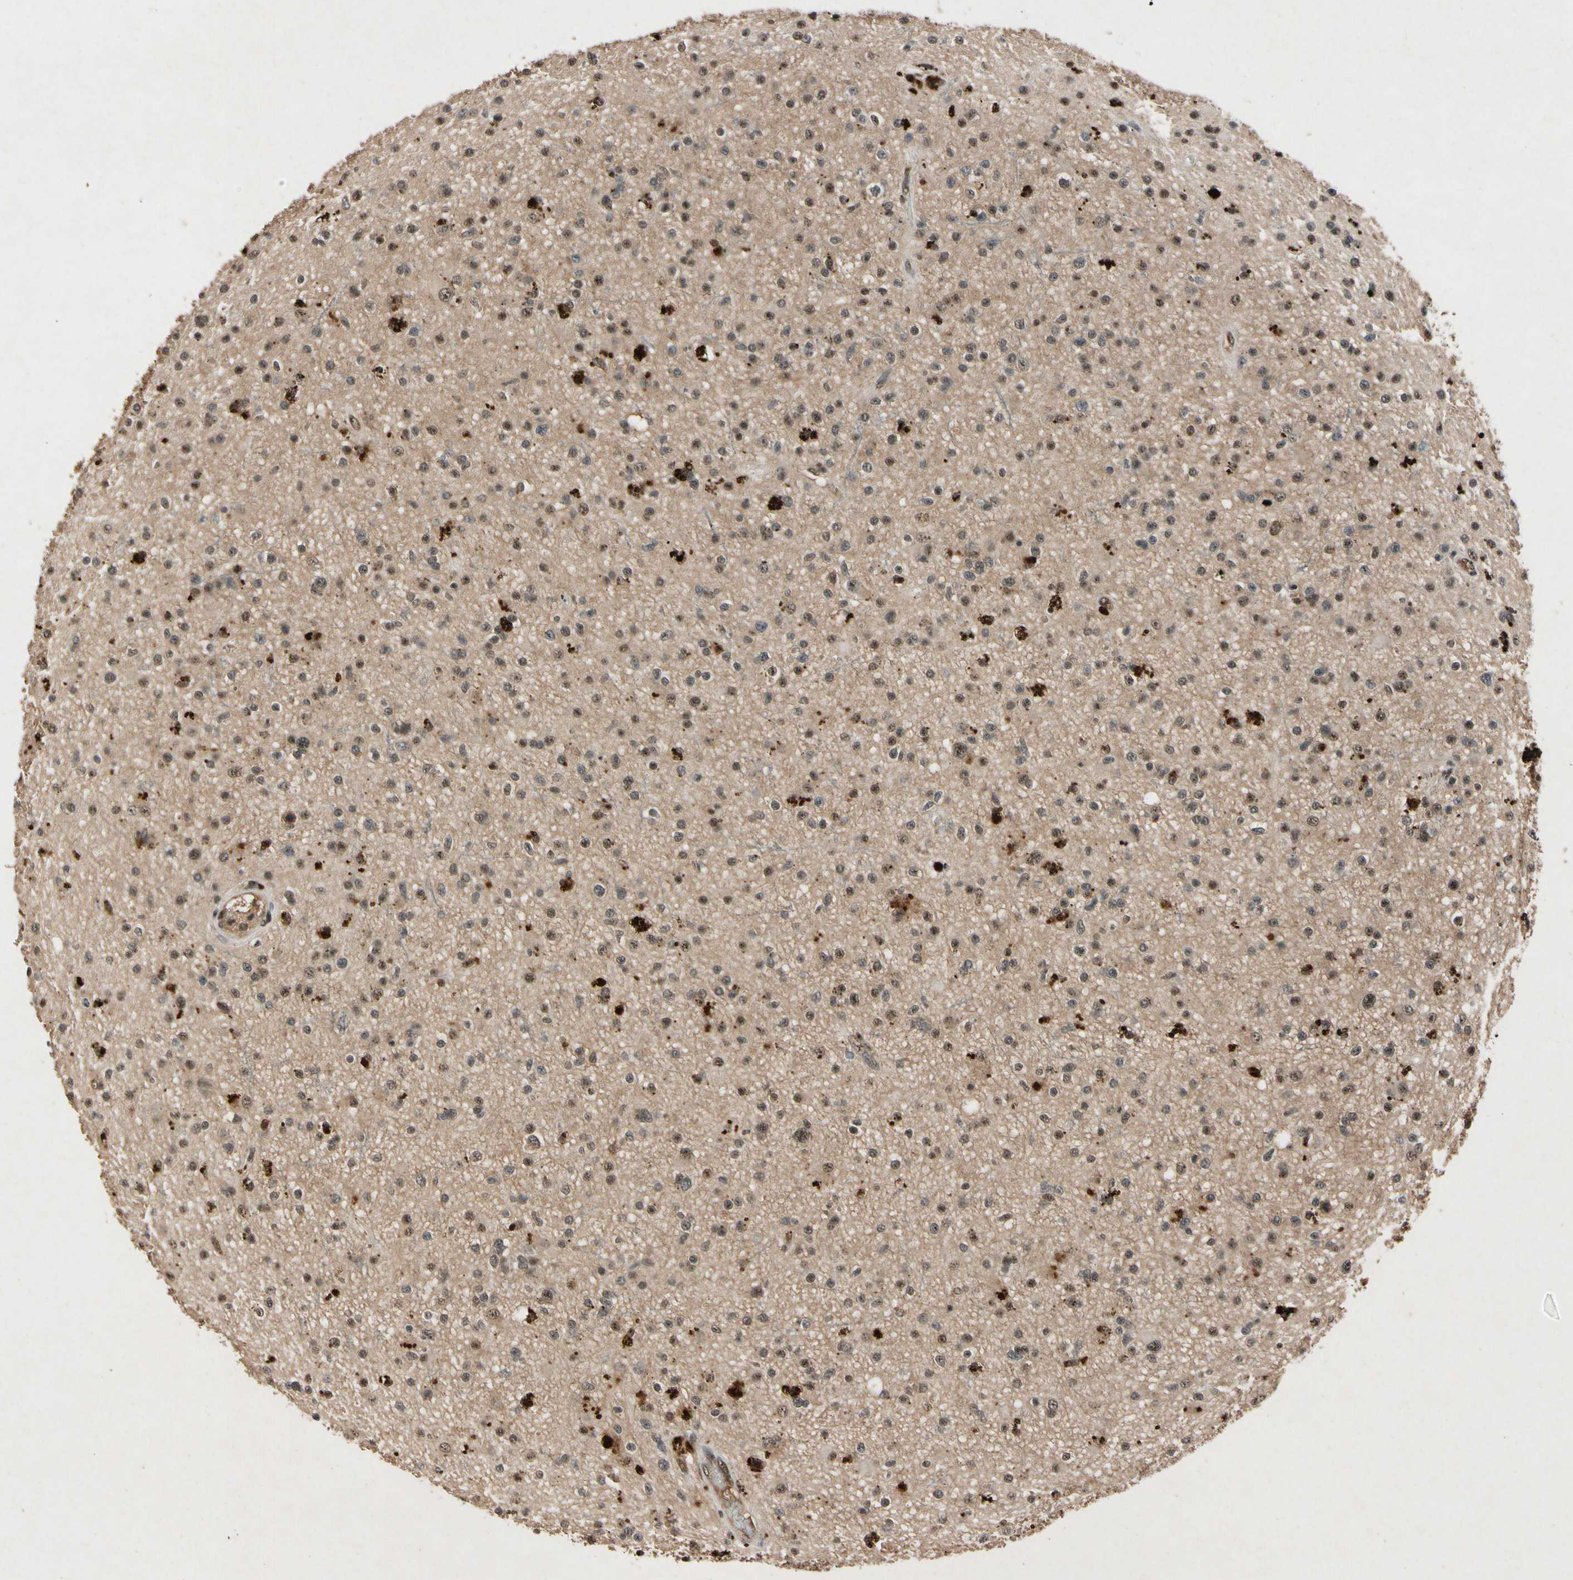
{"staining": {"intensity": "moderate", "quantity": "25%-75%", "location": "nuclear"}, "tissue": "glioma", "cell_type": "Tumor cells", "image_type": "cancer", "snomed": [{"axis": "morphology", "description": "Glioma, malignant, High grade"}, {"axis": "topography", "description": "Brain"}], "caption": "A medium amount of moderate nuclear staining is identified in about 25%-75% of tumor cells in glioma tissue.", "gene": "PML", "patient": {"sex": "male", "age": 33}}